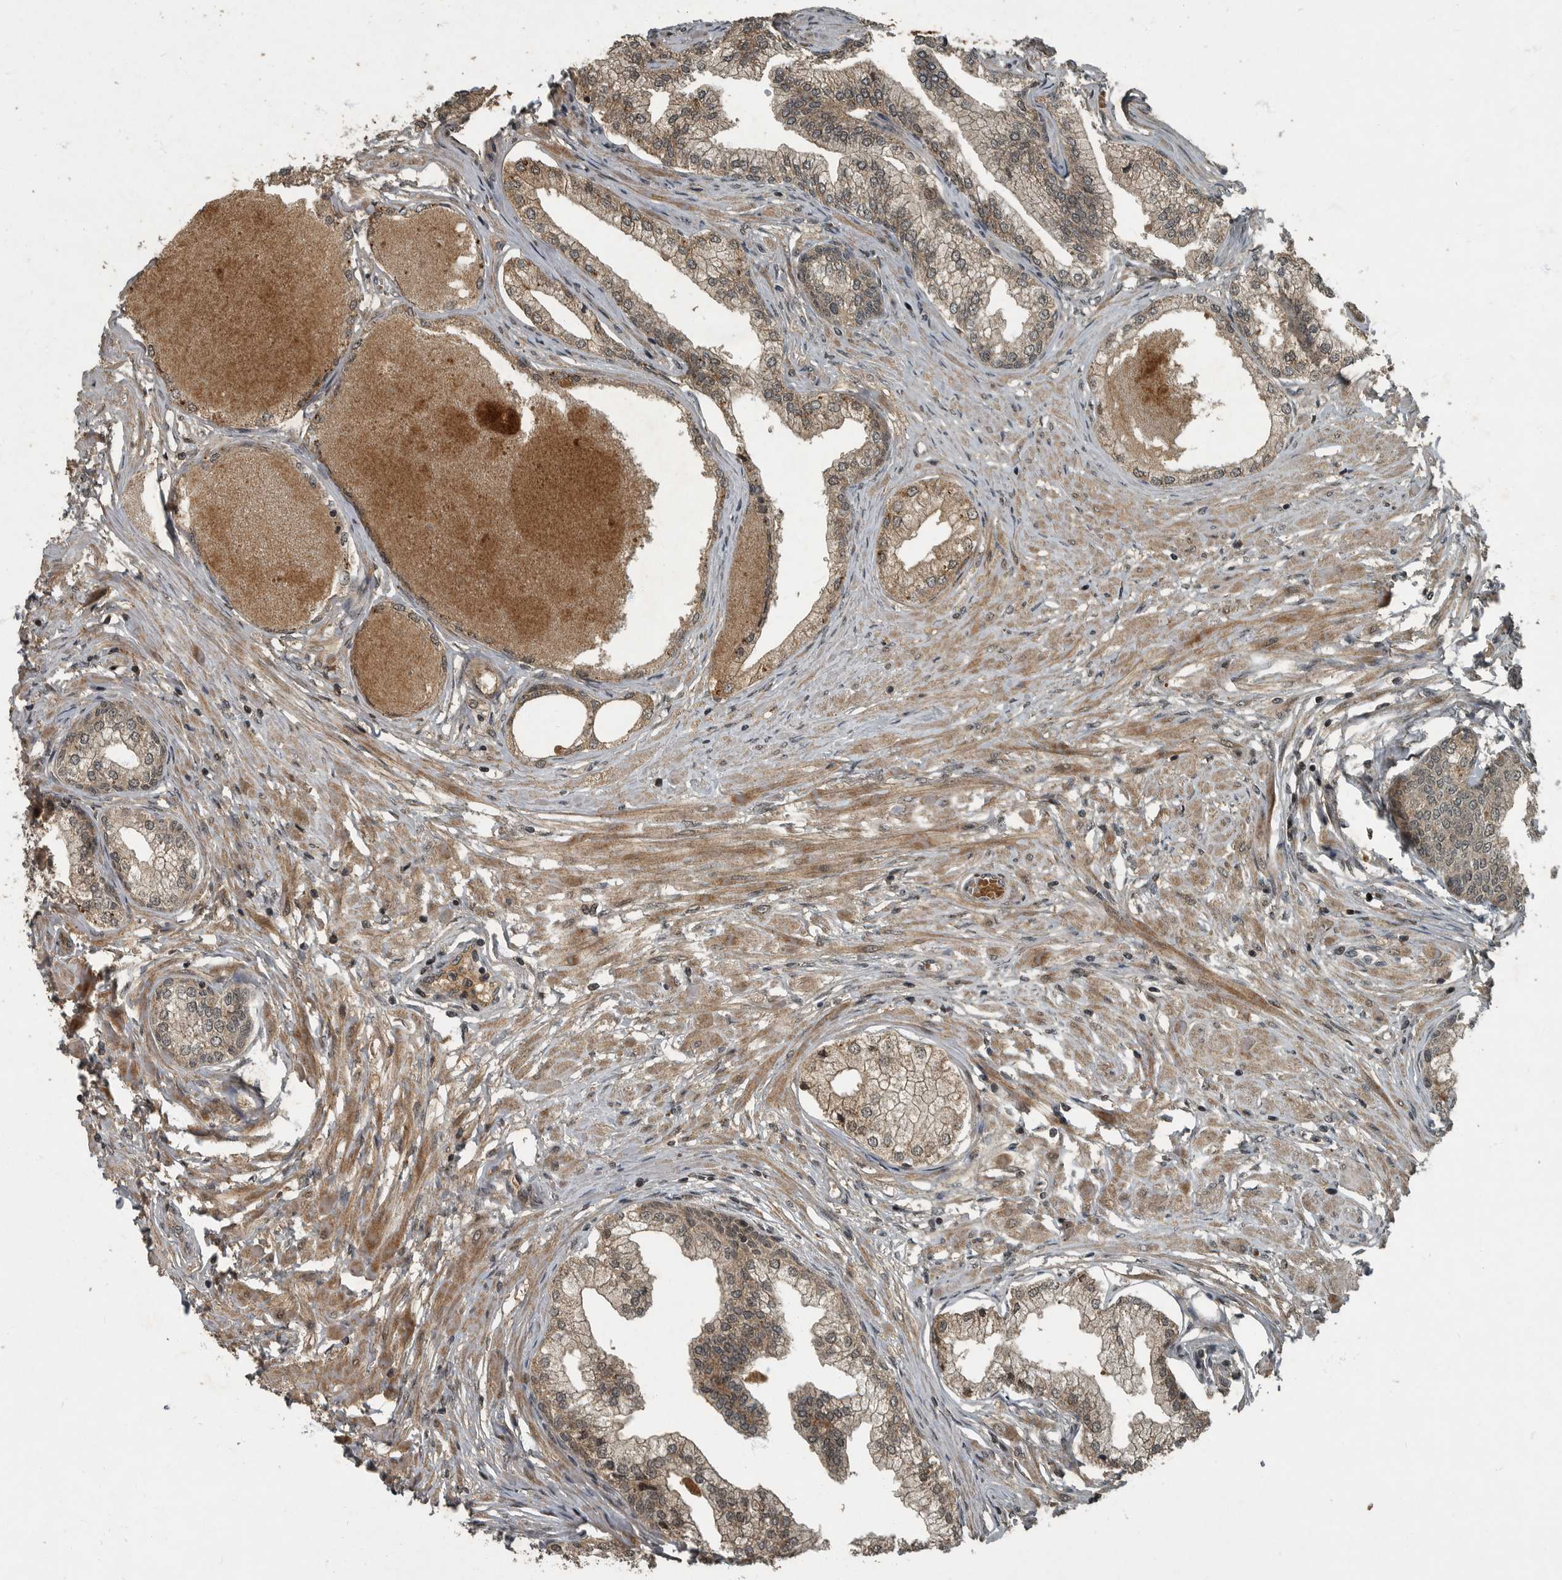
{"staining": {"intensity": "moderate", "quantity": ">75%", "location": "cytoplasmic/membranous"}, "tissue": "prostate", "cell_type": "Glandular cells", "image_type": "normal", "snomed": [{"axis": "morphology", "description": "Normal tissue, NOS"}, {"axis": "morphology", "description": "Urothelial carcinoma, Low grade"}, {"axis": "topography", "description": "Urinary bladder"}, {"axis": "topography", "description": "Prostate"}], "caption": "IHC of normal human prostate demonstrates medium levels of moderate cytoplasmic/membranous expression in about >75% of glandular cells. Immunohistochemistry (ihc) stains the protein in brown and the nuclei are stained blue.", "gene": "FOXO1", "patient": {"sex": "male", "age": 60}}